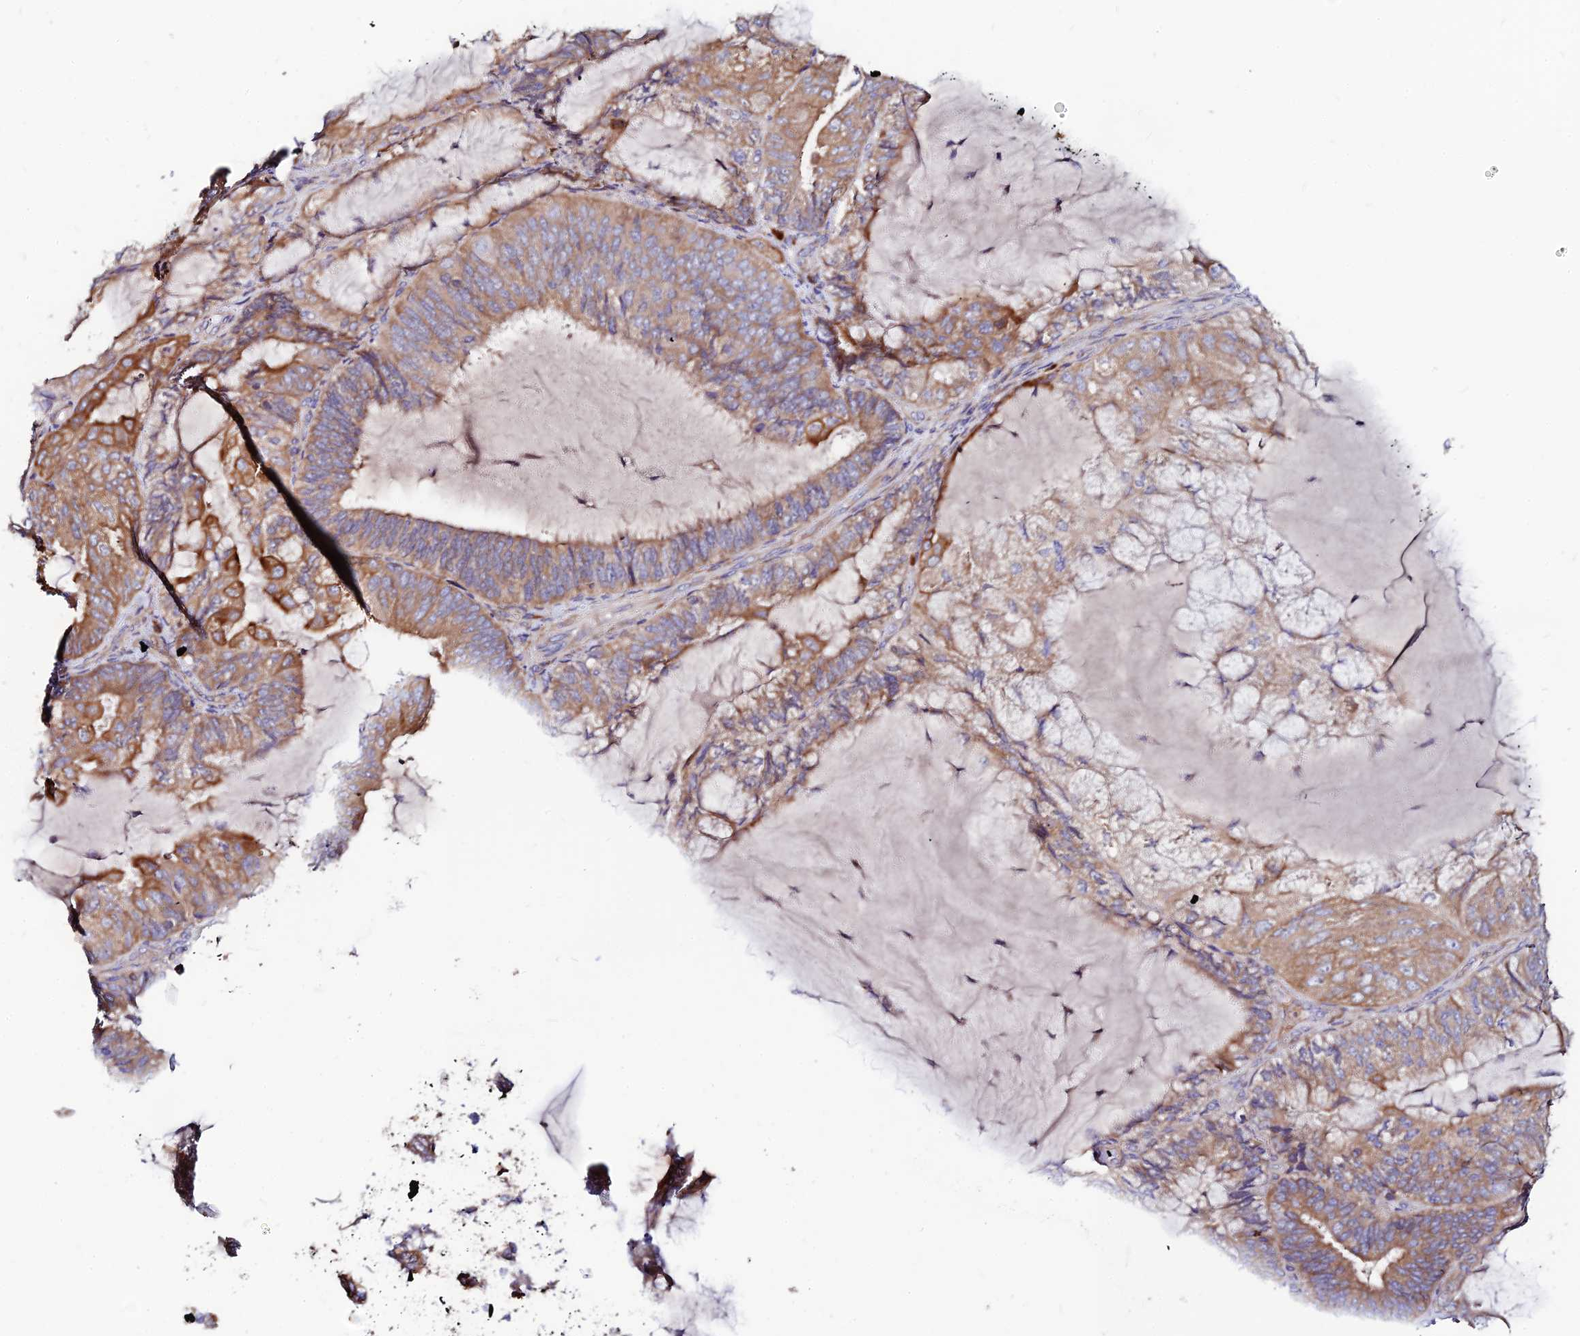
{"staining": {"intensity": "moderate", "quantity": "25%-75%", "location": "cytoplasmic/membranous"}, "tissue": "endometrial cancer", "cell_type": "Tumor cells", "image_type": "cancer", "snomed": [{"axis": "morphology", "description": "Adenocarcinoma, NOS"}, {"axis": "topography", "description": "Endometrium"}], "caption": "High-power microscopy captured an IHC micrograph of endometrial cancer (adenocarcinoma), revealing moderate cytoplasmic/membranous positivity in approximately 25%-75% of tumor cells.", "gene": "DENND2D", "patient": {"sex": "female", "age": 81}}